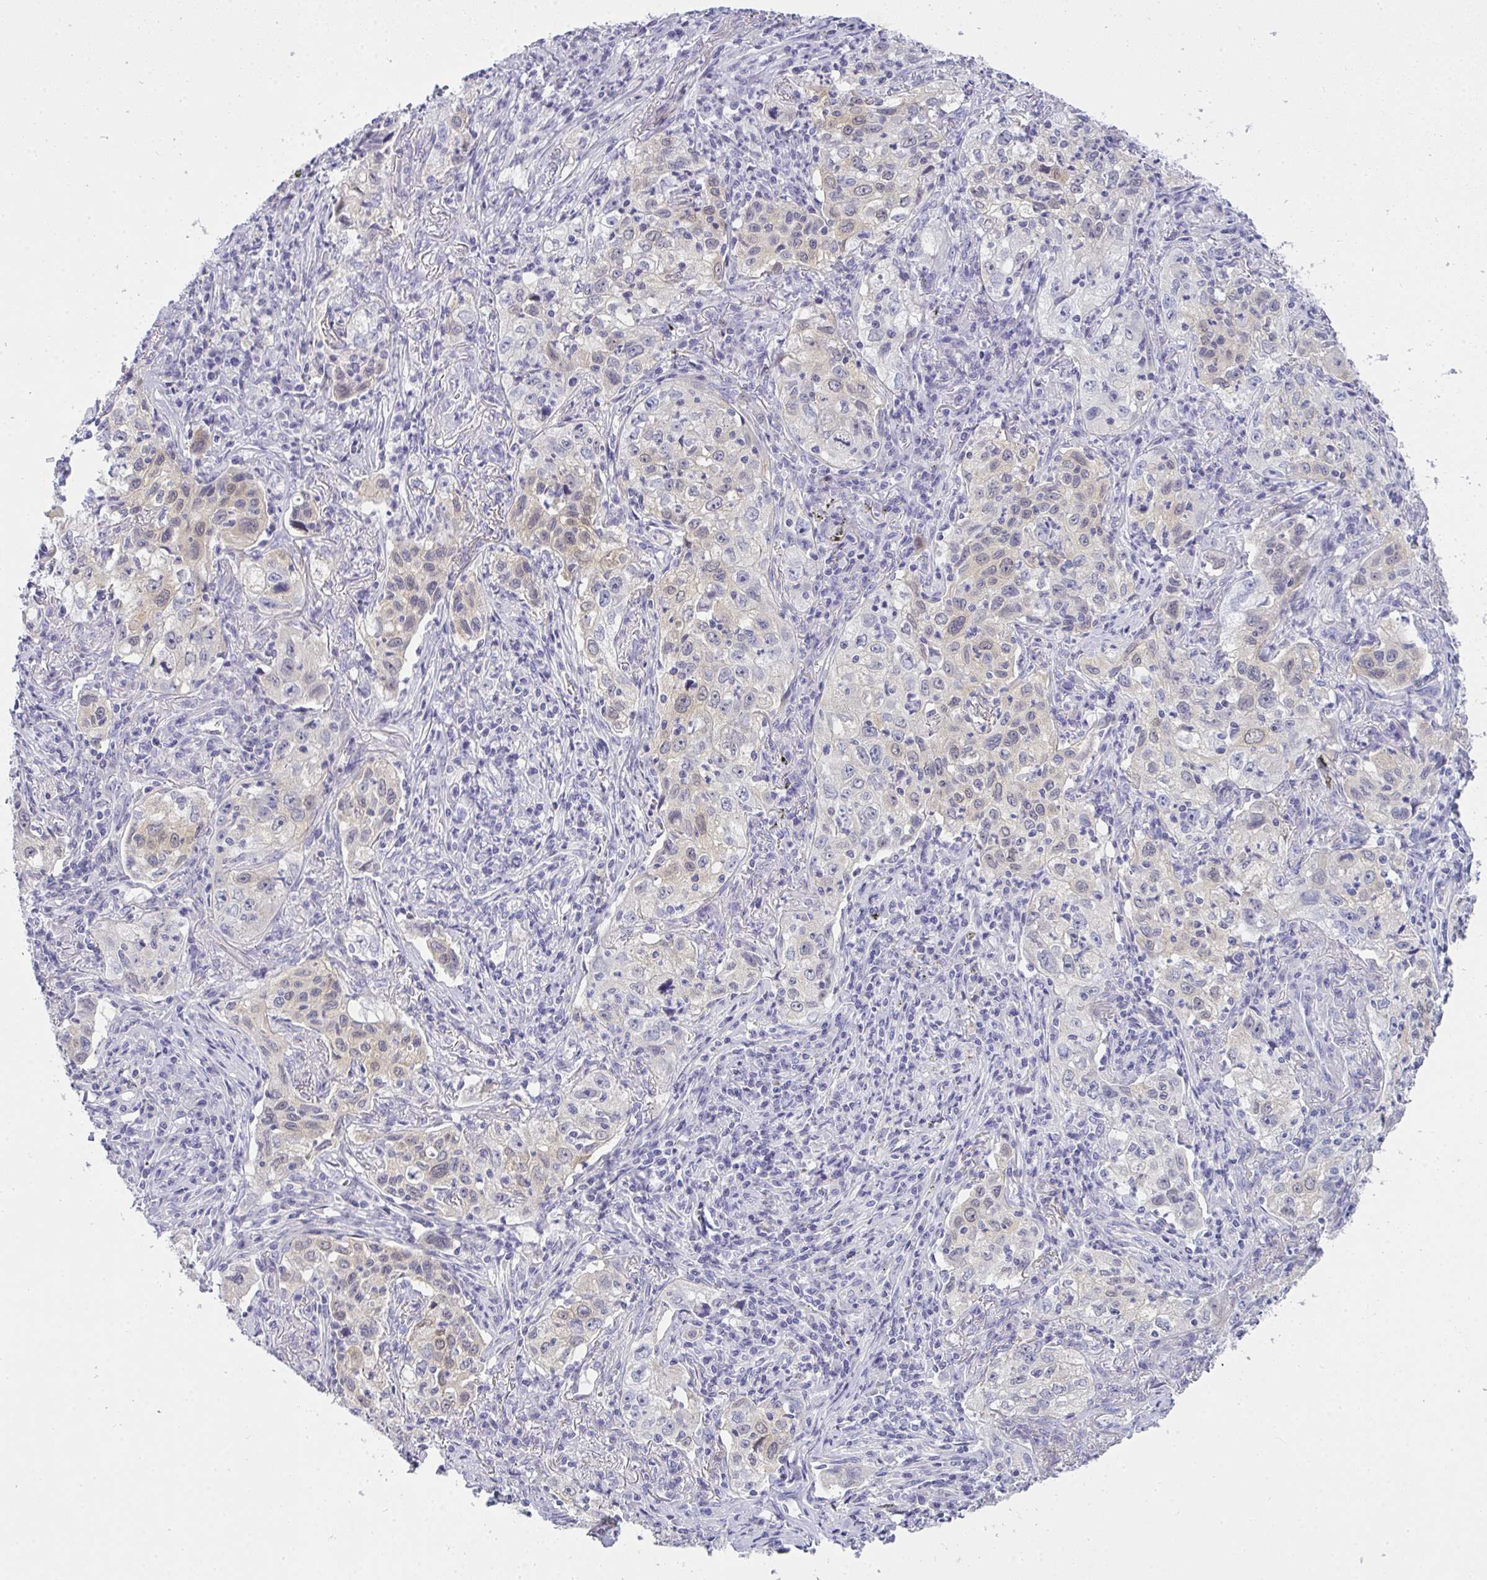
{"staining": {"intensity": "negative", "quantity": "none", "location": "none"}, "tissue": "lung cancer", "cell_type": "Tumor cells", "image_type": "cancer", "snomed": [{"axis": "morphology", "description": "Squamous cell carcinoma, NOS"}, {"axis": "topography", "description": "Lung"}], "caption": "Tumor cells show no significant expression in lung cancer (squamous cell carcinoma).", "gene": "GSDMB", "patient": {"sex": "male", "age": 71}}